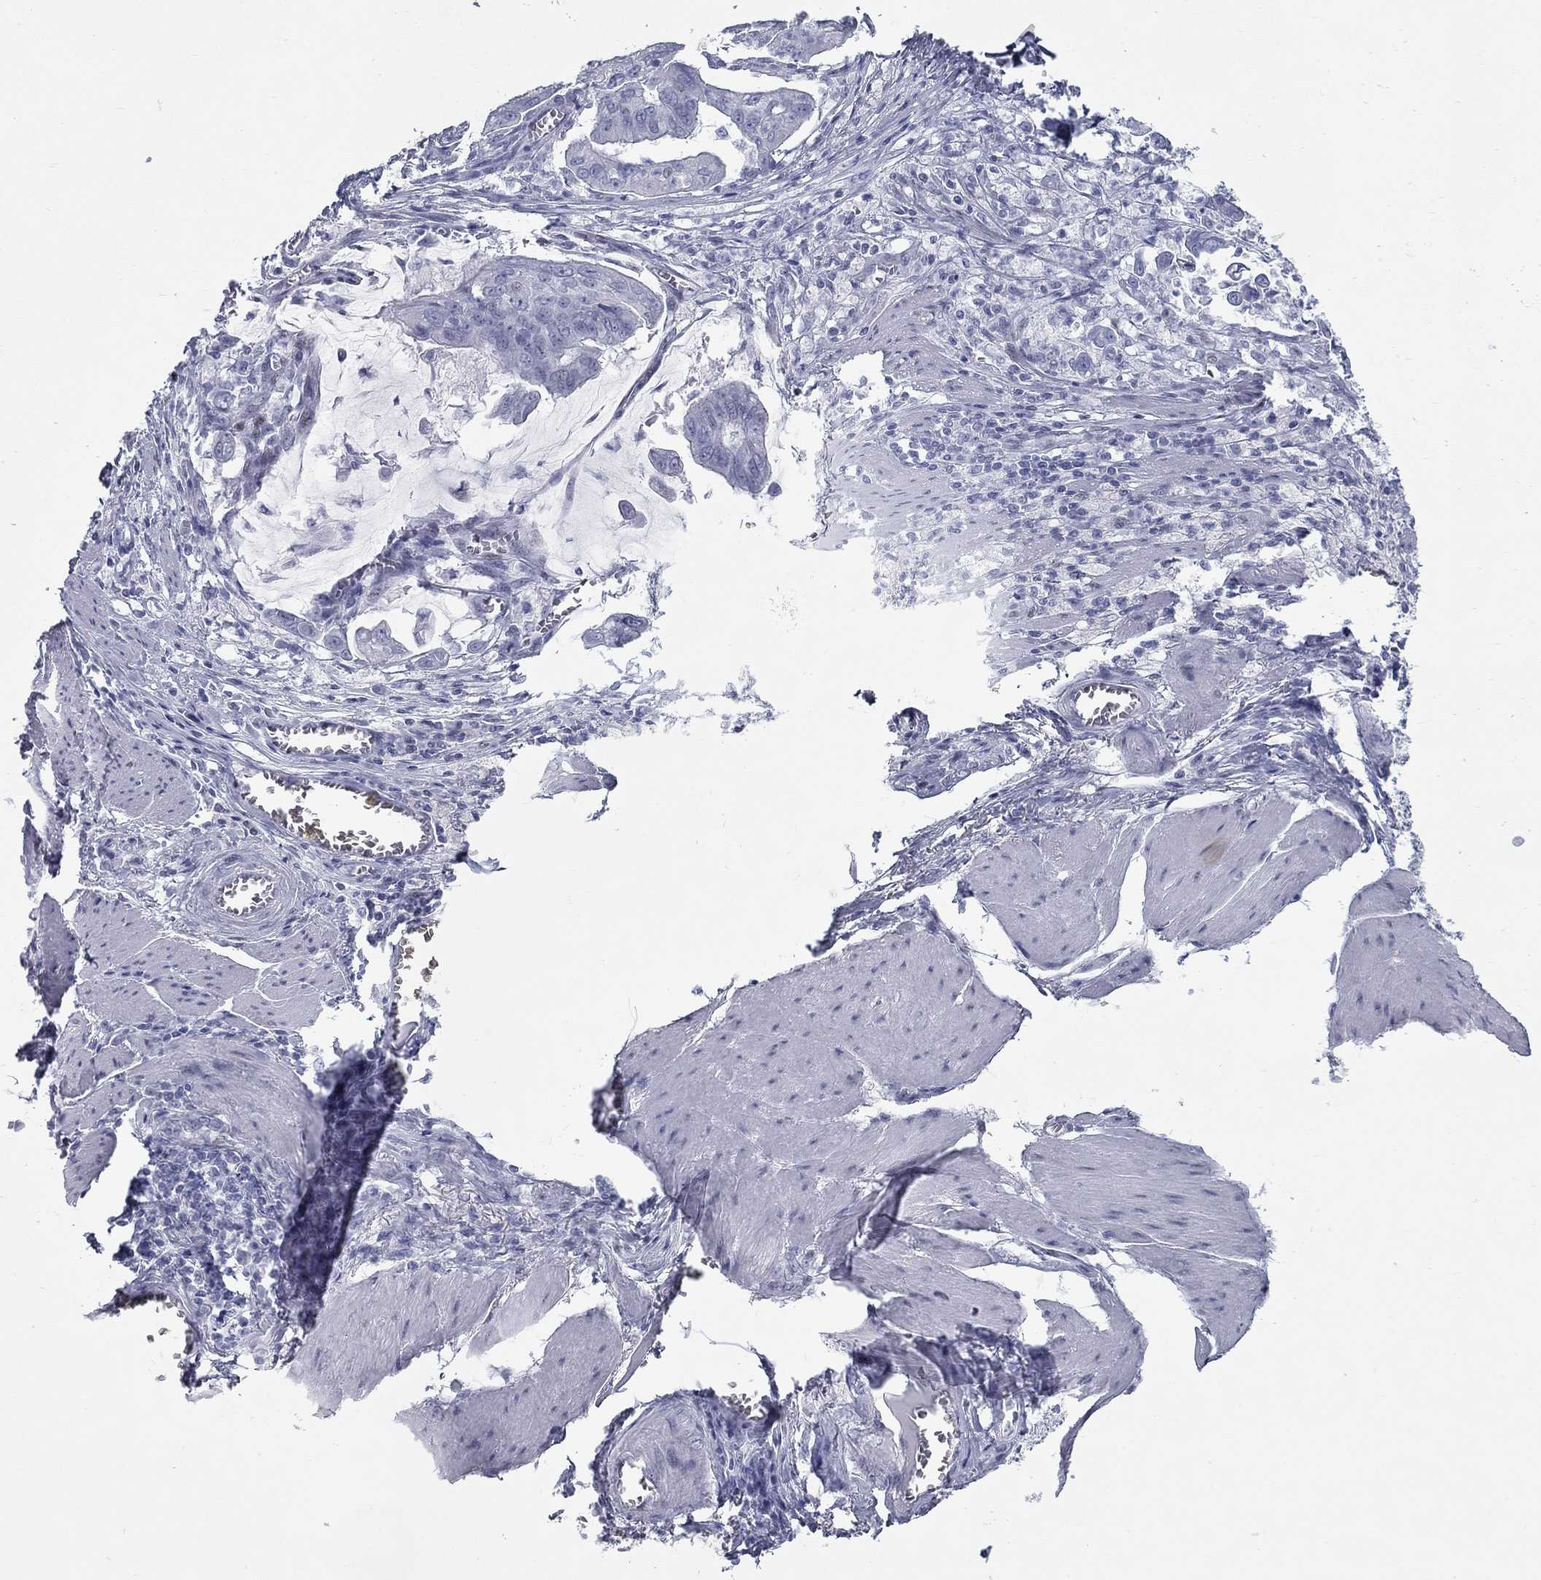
{"staining": {"intensity": "negative", "quantity": "none", "location": "none"}, "tissue": "stomach cancer", "cell_type": "Tumor cells", "image_type": "cancer", "snomed": [{"axis": "morphology", "description": "Adenocarcinoma, NOS"}, {"axis": "topography", "description": "Stomach, upper"}], "caption": "Tumor cells show no significant staining in stomach cancer.", "gene": "ASF1B", "patient": {"sex": "male", "age": 80}}